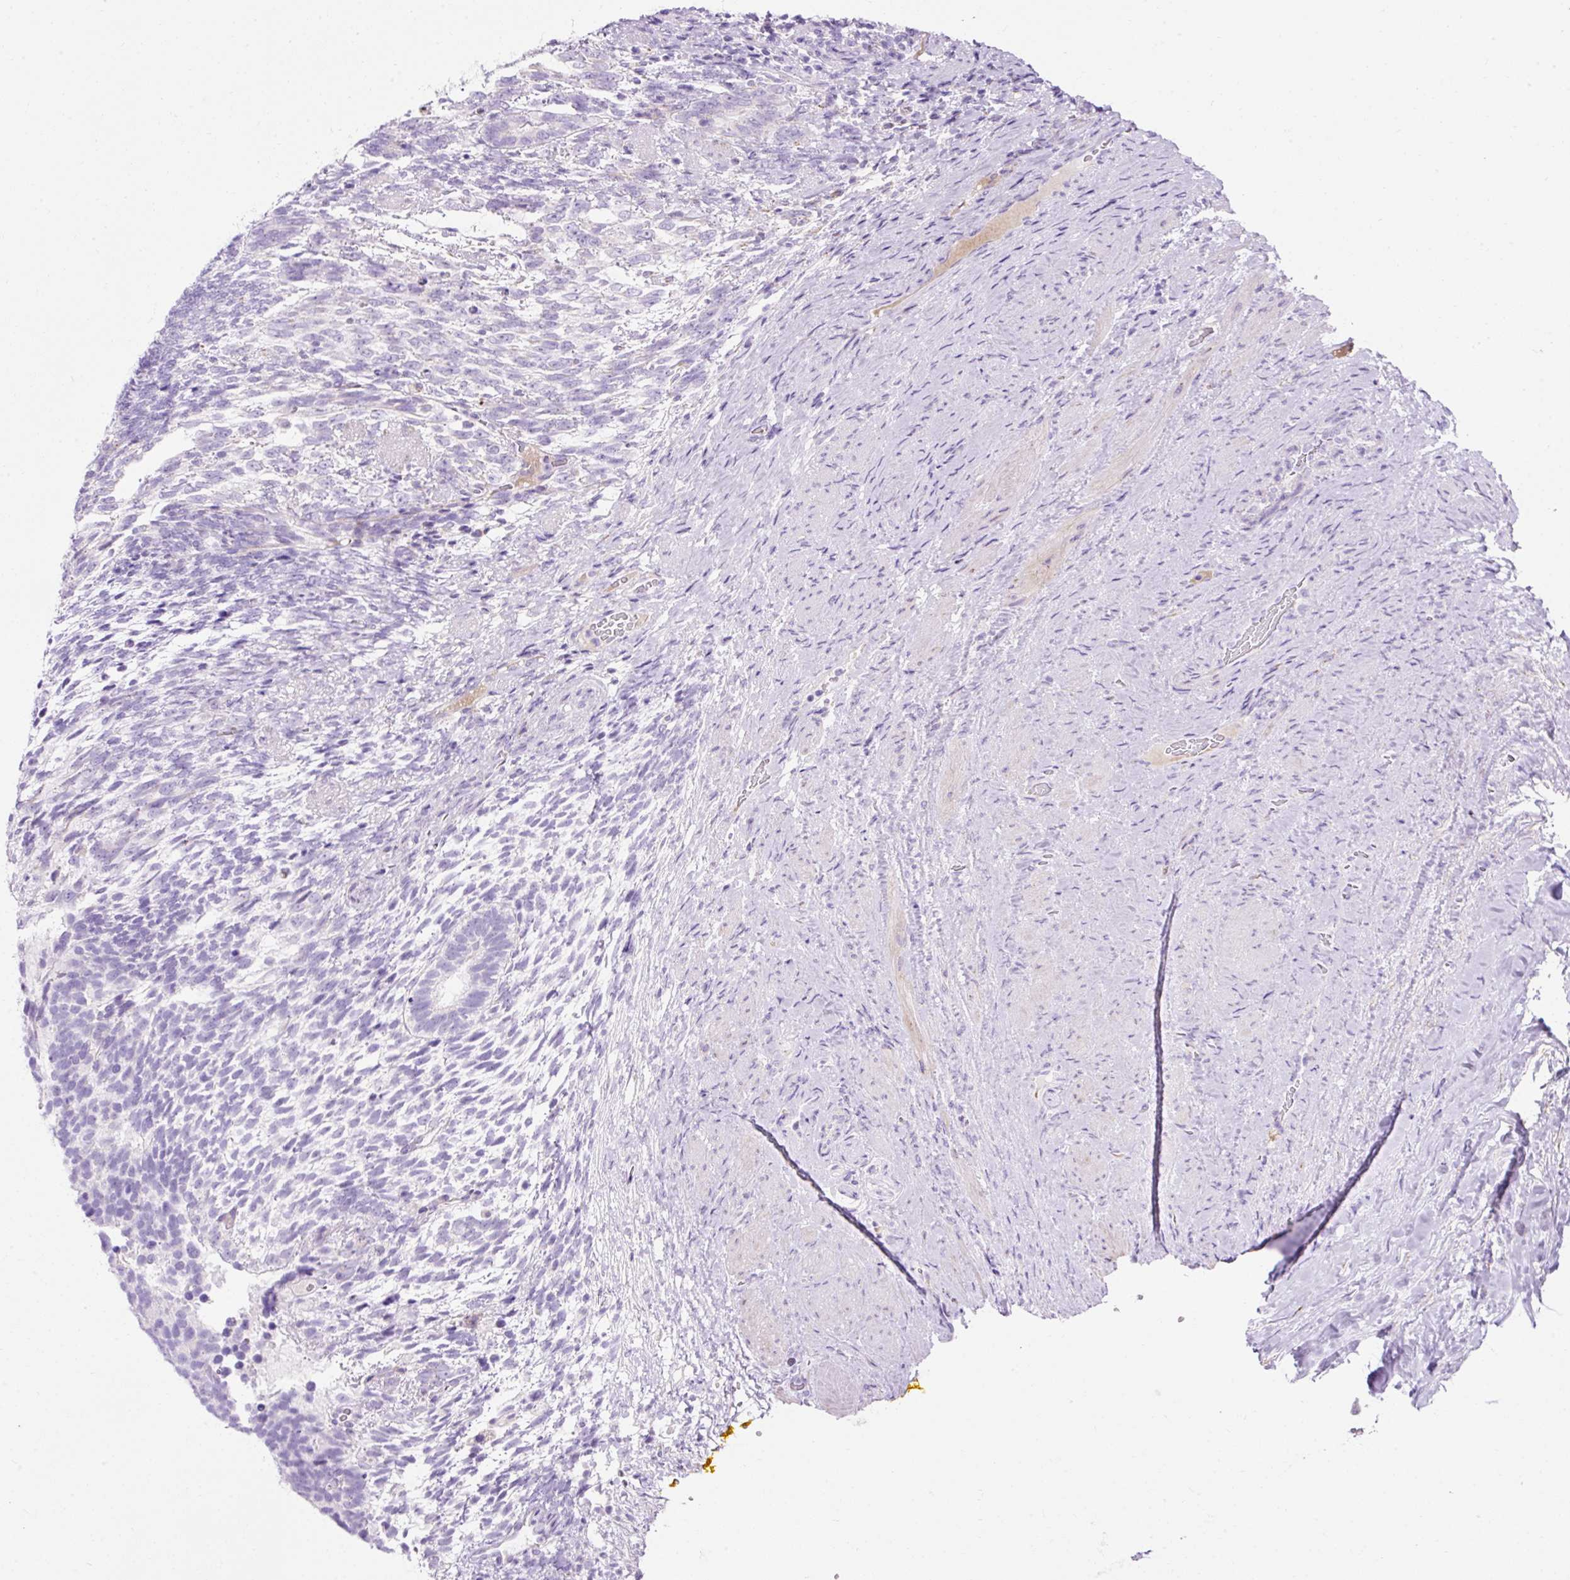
{"staining": {"intensity": "negative", "quantity": "none", "location": "none"}, "tissue": "testis cancer", "cell_type": "Tumor cells", "image_type": "cancer", "snomed": [{"axis": "morphology", "description": "Carcinoma, Embryonal, NOS"}, {"axis": "topography", "description": "Testis"}], "caption": "The photomicrograph demonstrates no significant positivity in tumor cells of testis cancer.", "gene": "PLPP2", "patient": {"sex": "male", "age": 23}}